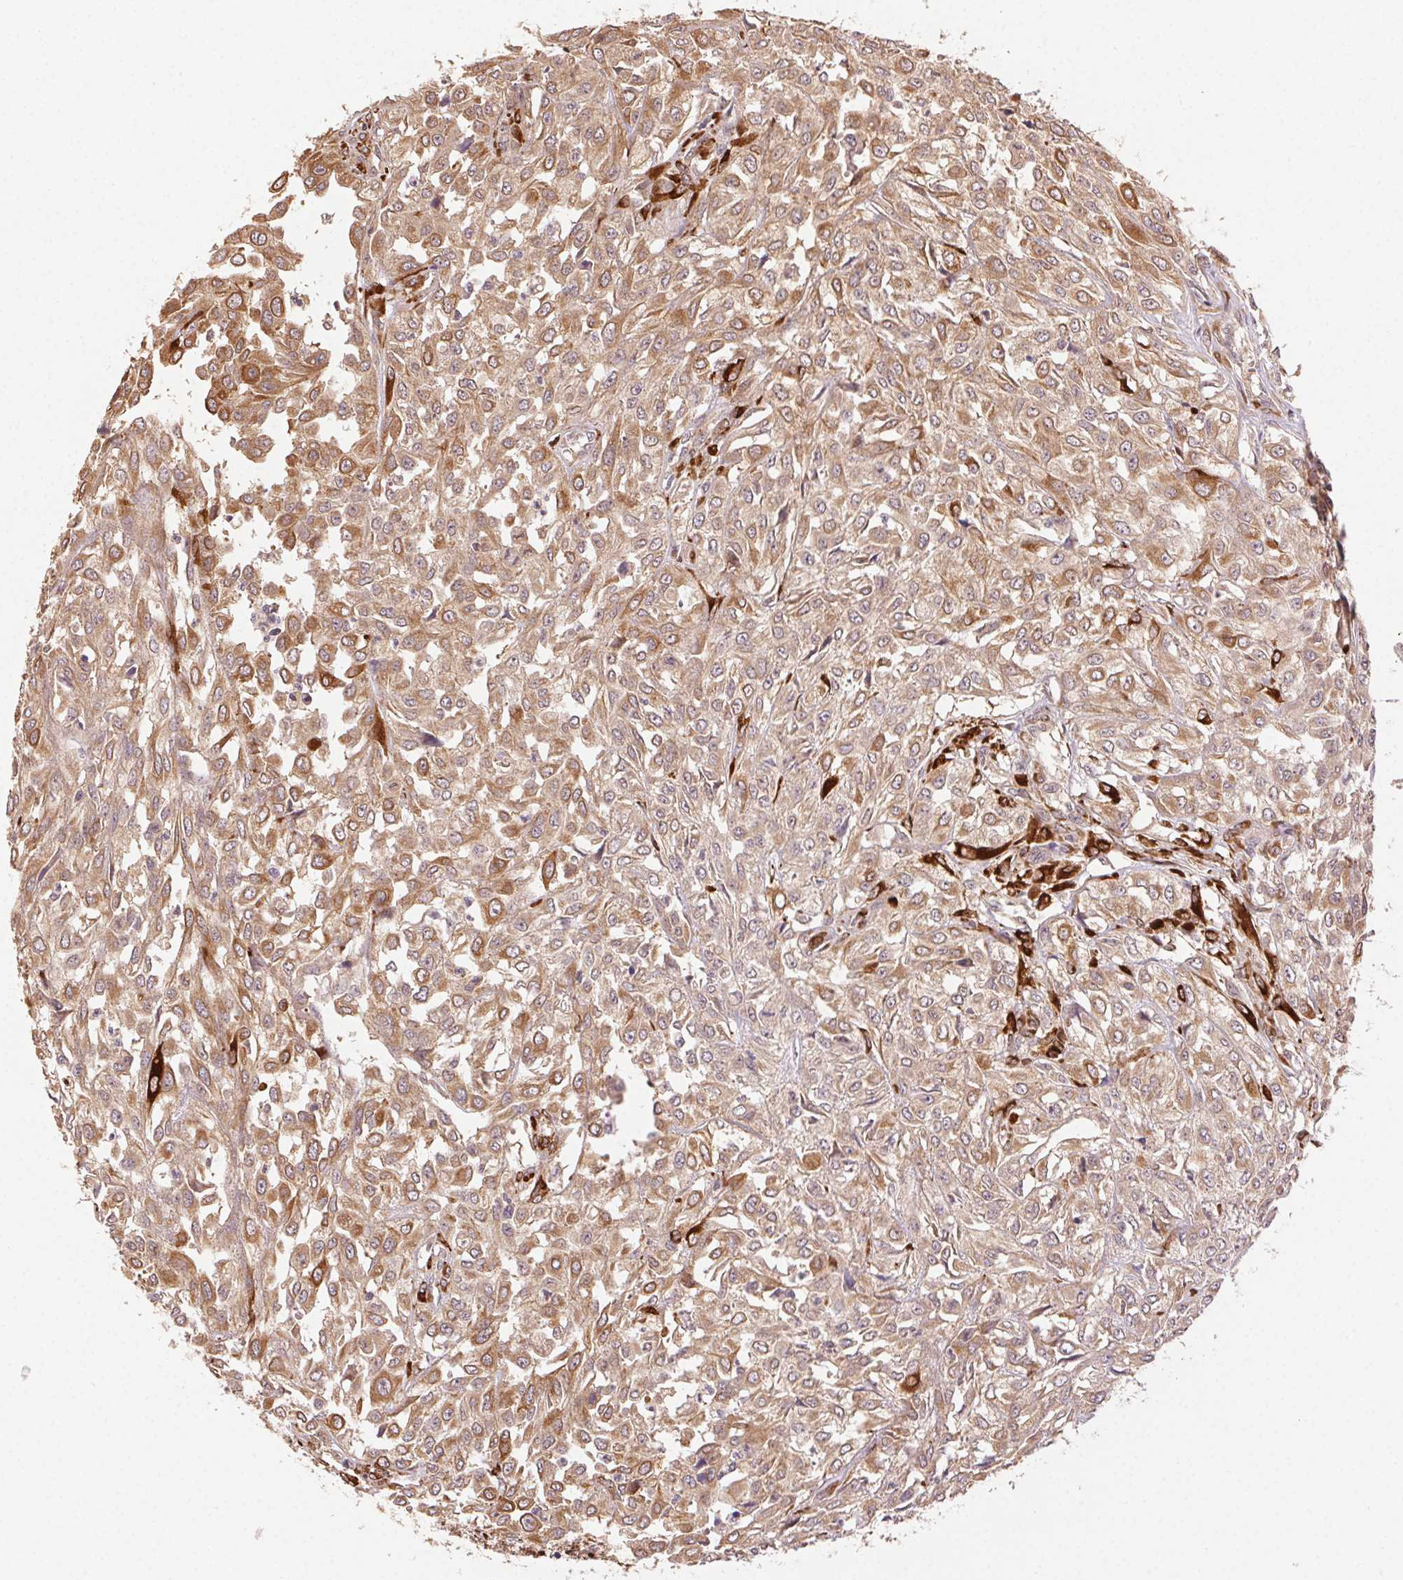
{"staining": {"intensity": "moderate", "quantity": ">75%", "location": "cytoplasmic/membranous"}, "tissue": "urothelial cancer", "cell_type": "Tumor cells", "image_type": "cancer", "snomed": [{"axis": "morphology", "description": "Urothelial carcinoma, High grade"}, {"axis": "topography", "description": "Urinary bladder"}], "caption": "This micrograph displays IHC staining of urothelial cancer, with medium moderate cytoplasmic/membranous positivity in approximately >75% of tumor cells.", "gene": "KLHL15", "patient": {"sex": "male", "age": 67}}